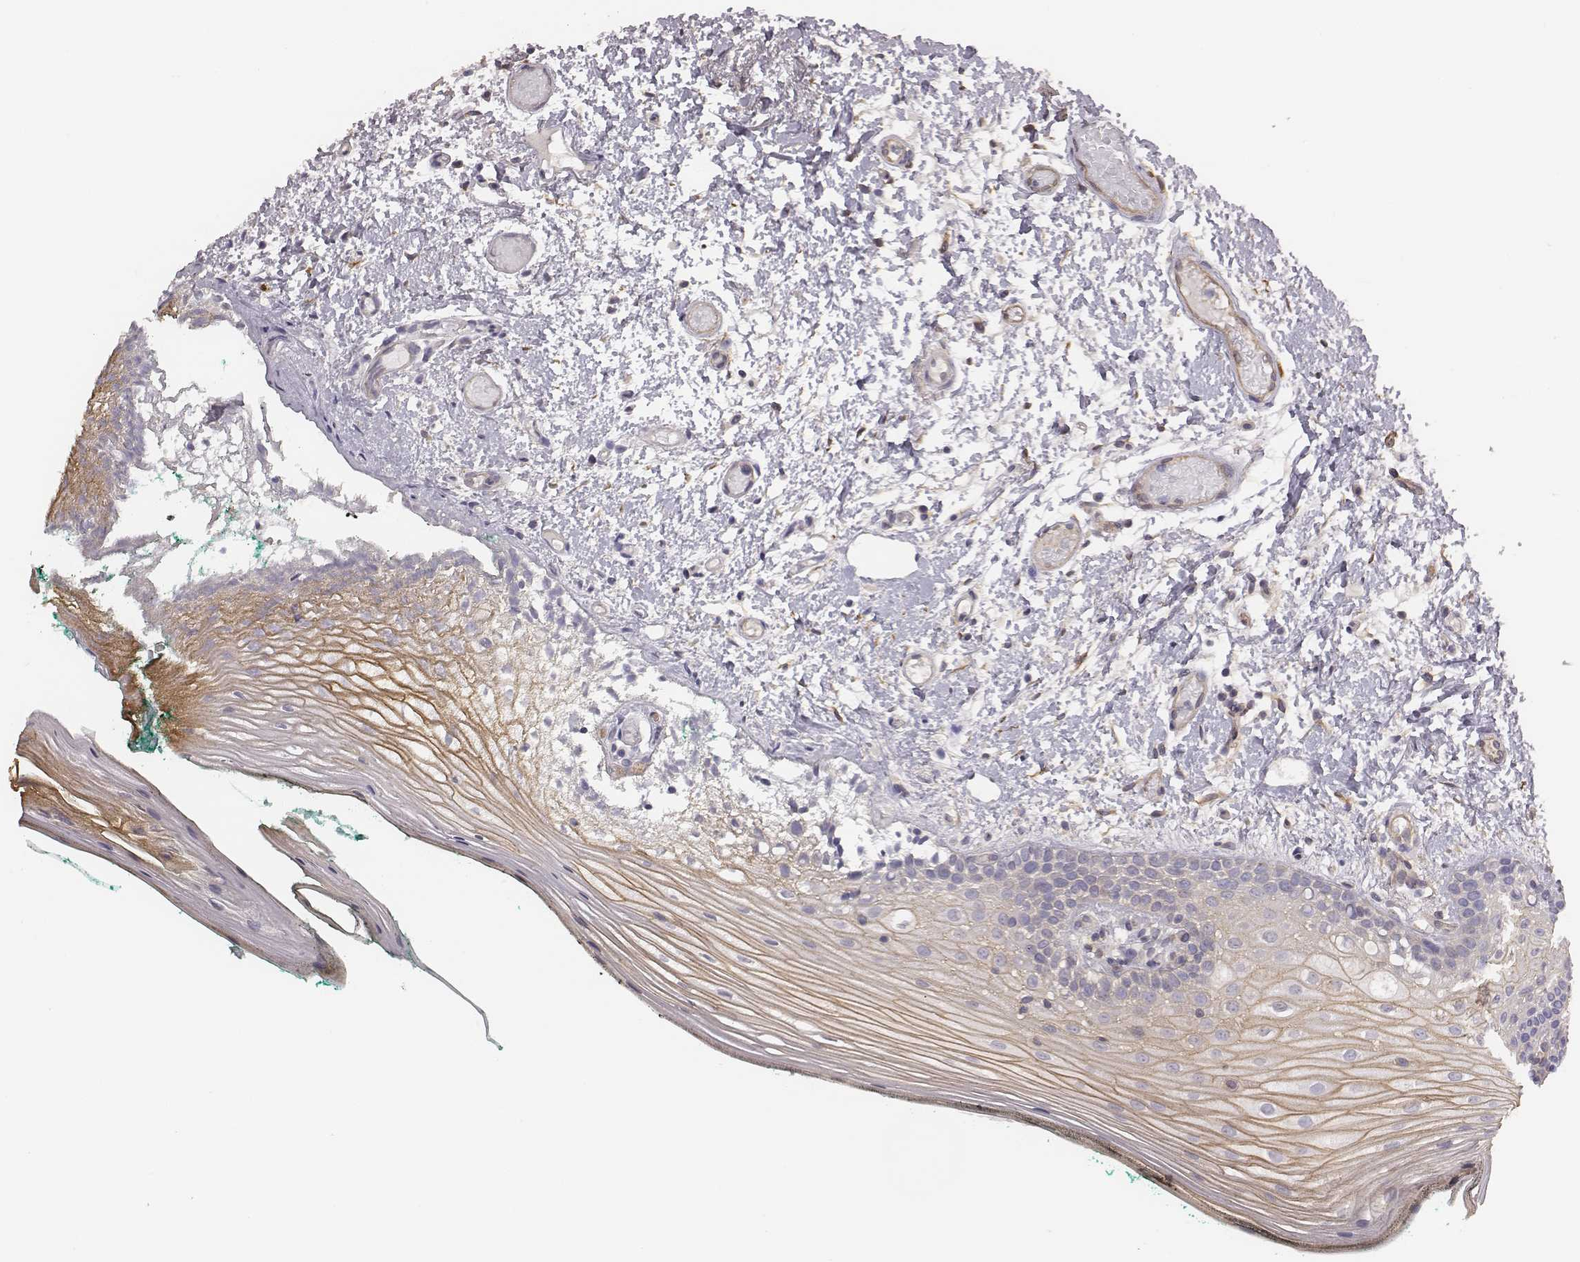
{"staining": {"intensity": "weak", "quantity": "<25%", "location": "cytoplasmic/membranous"}, "tissue": "oral mucosa", "cell_type": "Squamous epithelial cells", "image_type": "normal", "snomed": [{"axis": "morphology", "description": "Normal tissue, NOS"}, {"axis": "topography", "description": "Oral tissue"}], "caption": "A high-resolution micrograph shows immunohistochemistry staining of normal oral mucosa, which reveals no significant positivity in squamous epithelial cells. Nuclei are stained in blue.", "gene": "SCARF1", "patient": {"sex": "female", "age": 83}}